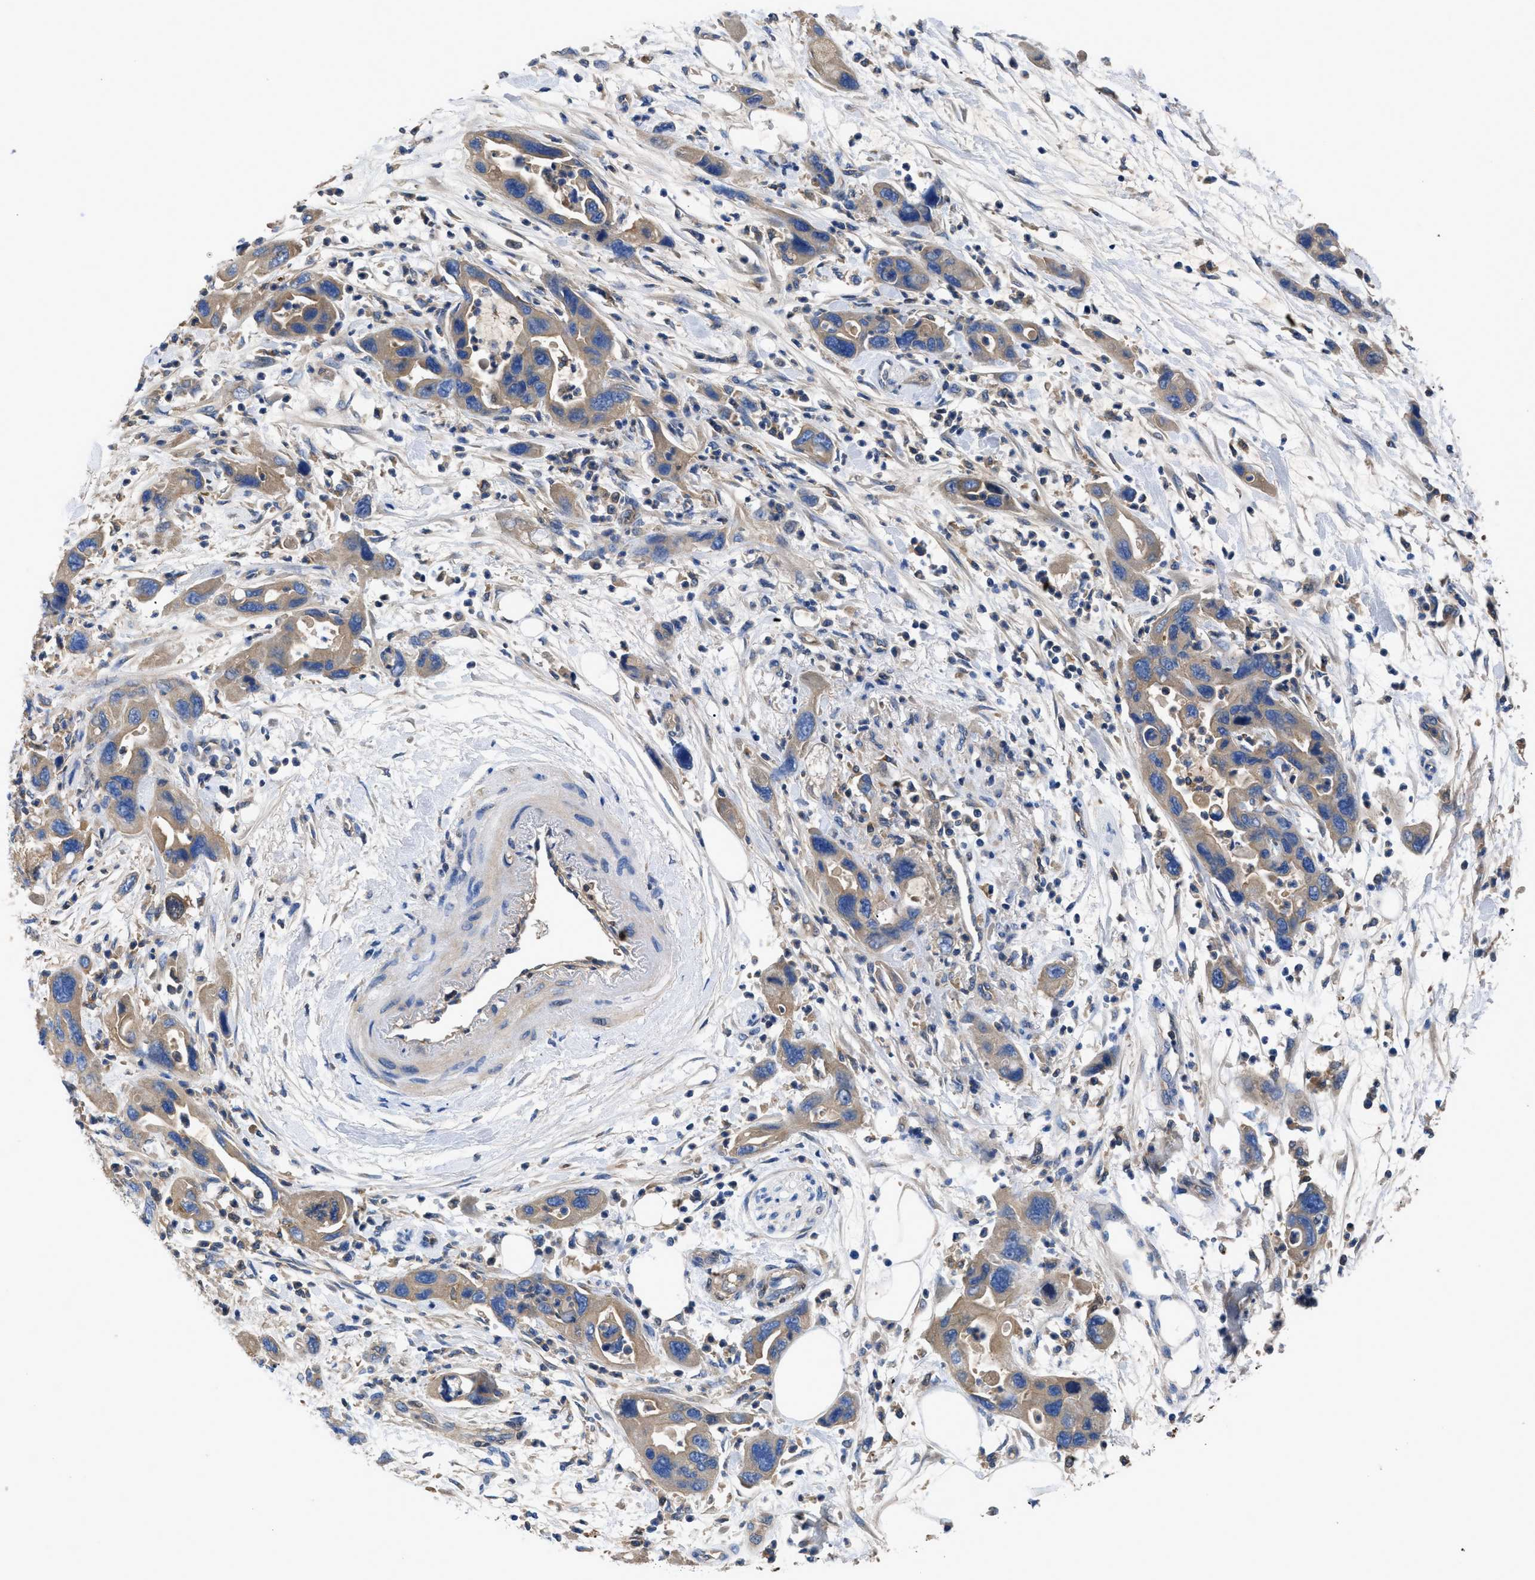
{"staining": {"intensity": "weak", "quantity": ">75%", "location": "cytoplasmic/membranous"}, "tissue": "pancreatic cancer", "cell_type": "Tumor cells", "image_type": "cancer", "snomed": [{"axis": "morphology", "description": "Normal tissue, NOS"}, {"axis": "morphology", "description": "Adenocarcinoma, NOS"}, {"axis": "topography", "description": "Pancreas"}], "caption": "Immunohistochemical staining of human pancreatic cancer (adenocarcinoma) reveals weak cytoplasmic/membranous protein positivity in approximately >75% of tumor cells. (DAB (3,3'-diaminobenzidine) = brown stain, brightfield microscopy at high magnification).", "gene": "SERPINA6", "patient": {"sex": "female", "age": 71}}